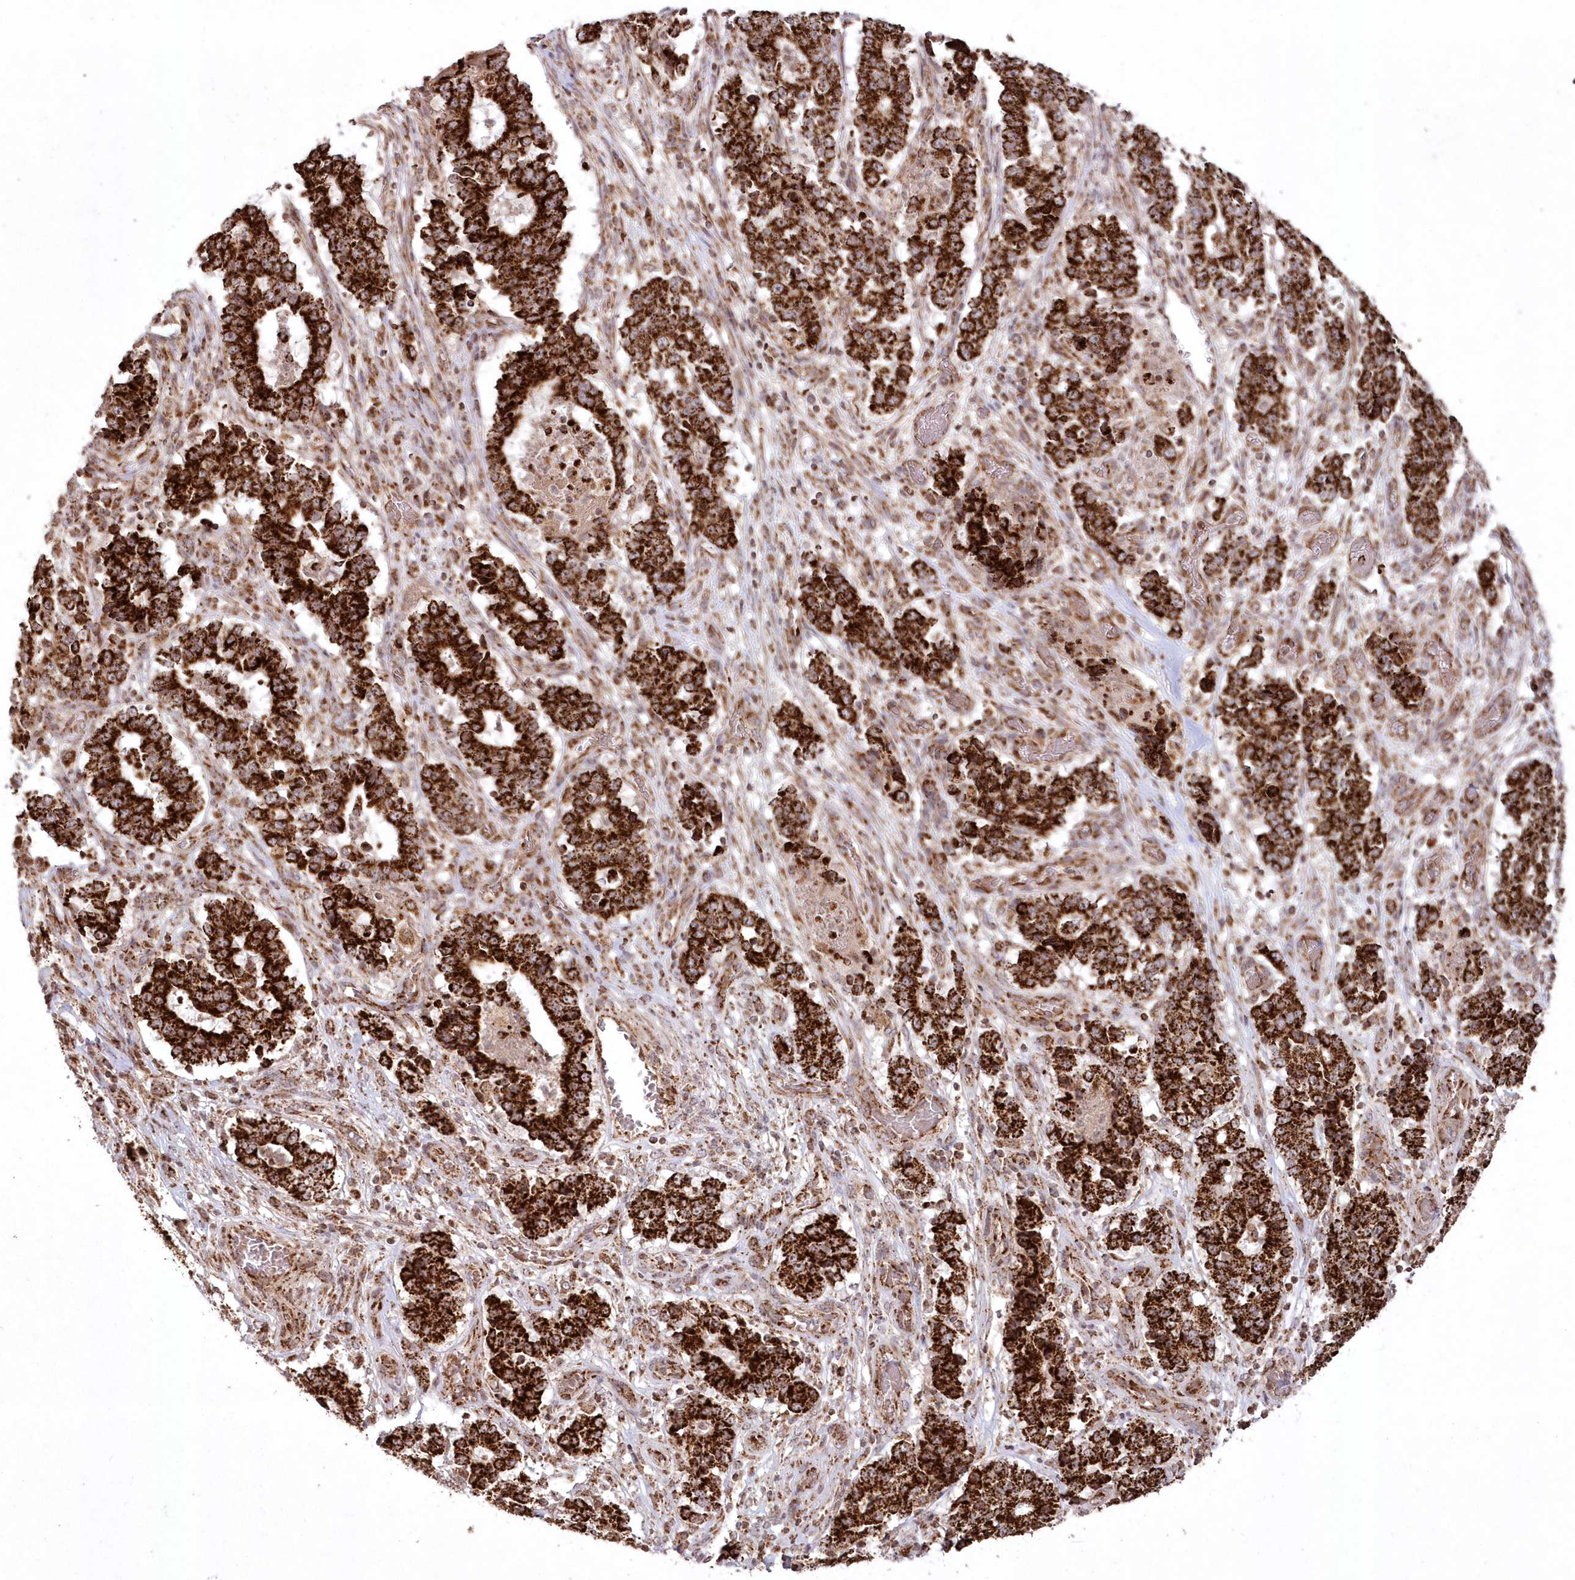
{"staining": {"intensity": "strong", "quantity": ">75%", "location": "cytoplasmic/membranous"}, "tissue": "stomach cancer", "cell_type": "Tumor cells", "image_type": "cancer", "snomed": [{"axis": "morphology", "description": "Adenocarcinoma, NOS"}, {"axis": "topography", "description": "Stomach"}], "caption": "IHC micrograph of neoplastic tissue: stomach cancer (adenocarcinoma) stained using IHC shows high levels of strong protein expression localized specifically in the cytoplasmic/membranous of tumor cells, appearing as a cytoplasmic/membranous brown color.", "gene": "LRPPRC", "patient": {"sex": "male", "age": 59}}